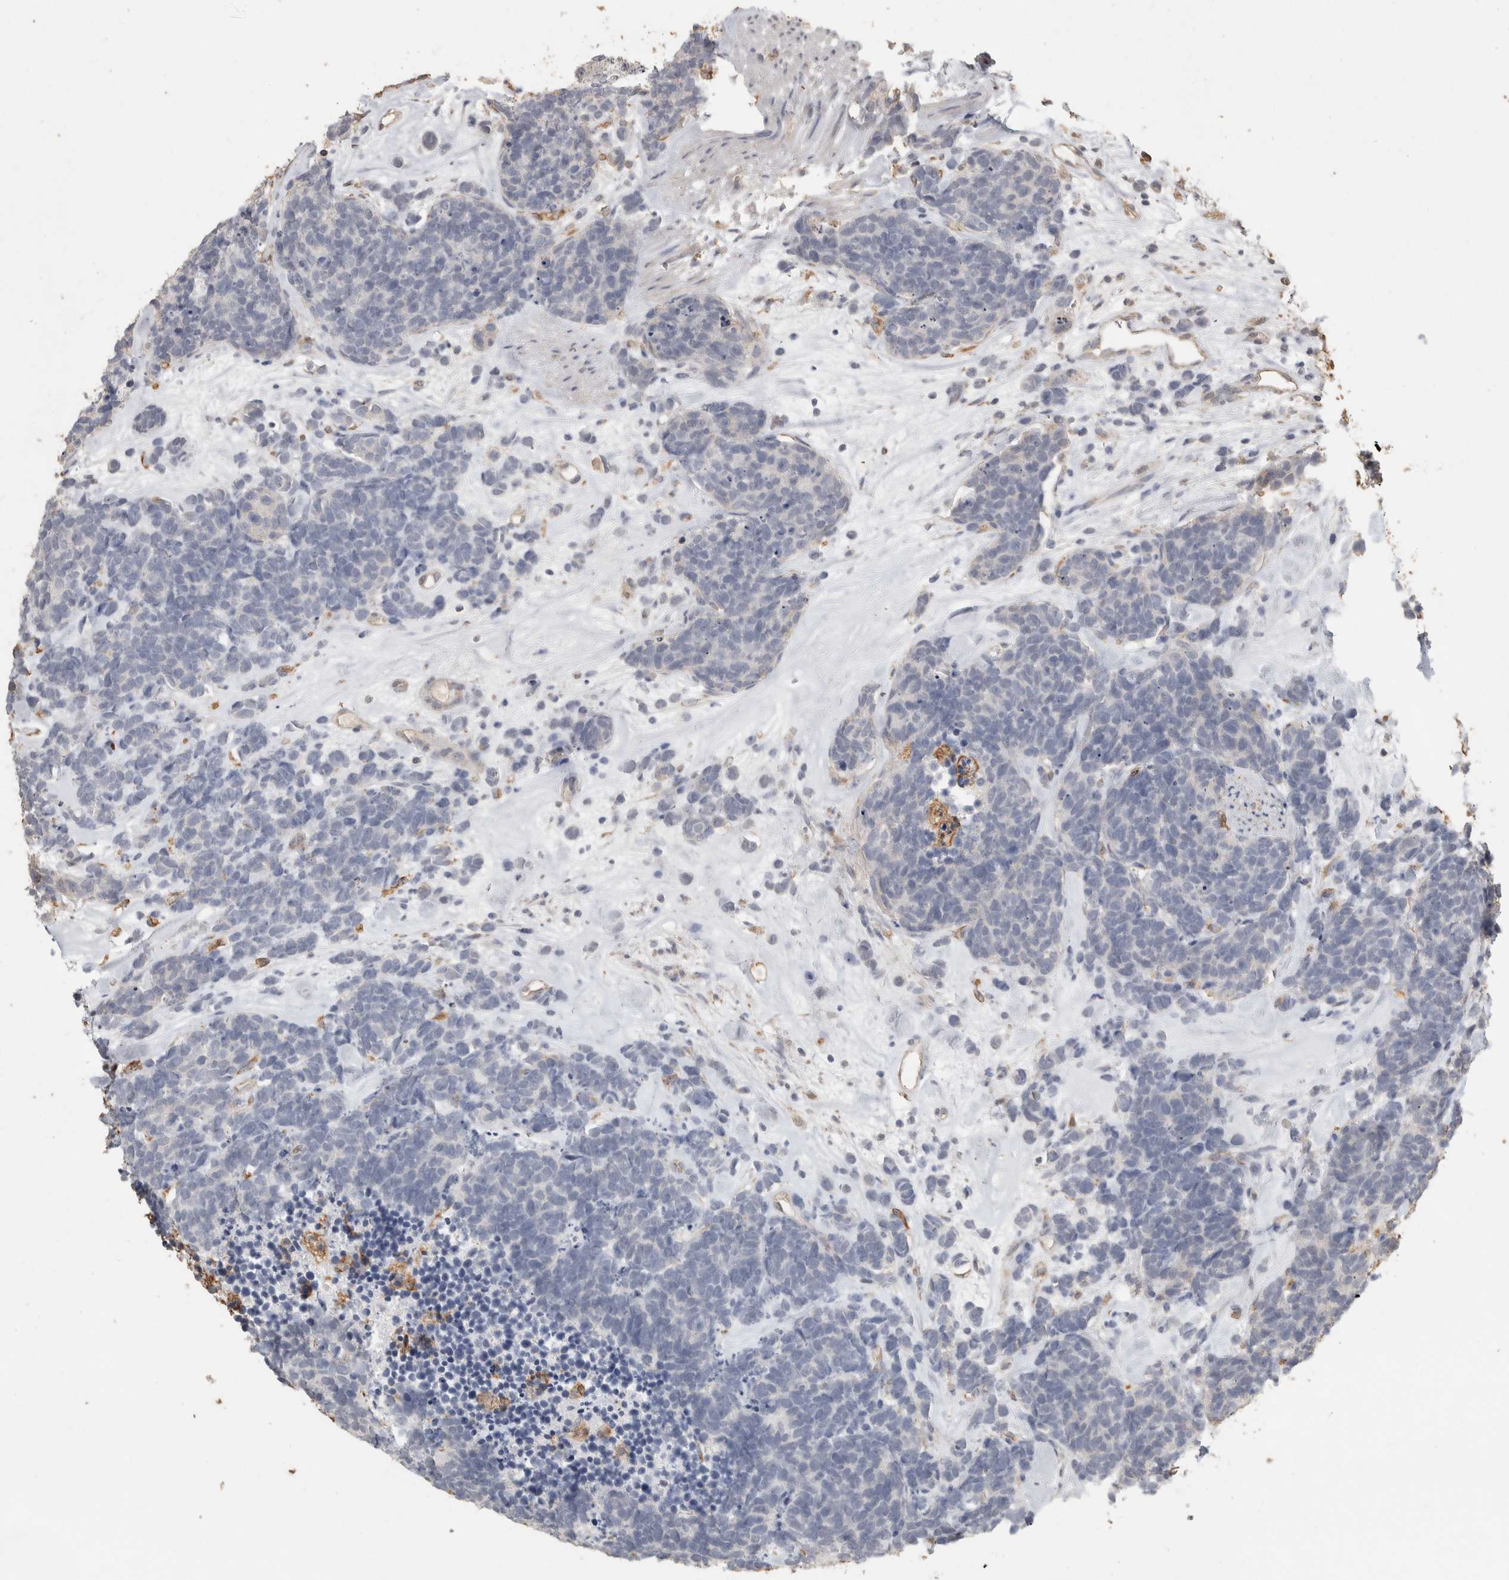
{"staining": {"intensity": "negative", "quantity": "none", "location": "none"}, "tissue": "carcinoid", "cell_type": "Tumor cells", "image_type": "cancer", "snomed": [{"axis": "morphology", "description": "Carcinoma, NOS"}, {"axis": "morphology", "description": "Carcinoid, malignant, NOS"}, {"axis": "topography", "description": "Urinary bladder"}], "caption": "IHC of carcinoma exhibits no expression in tumor cells.", "gene": "REPS2", "patient": {"sex": "male", "age": 57}}